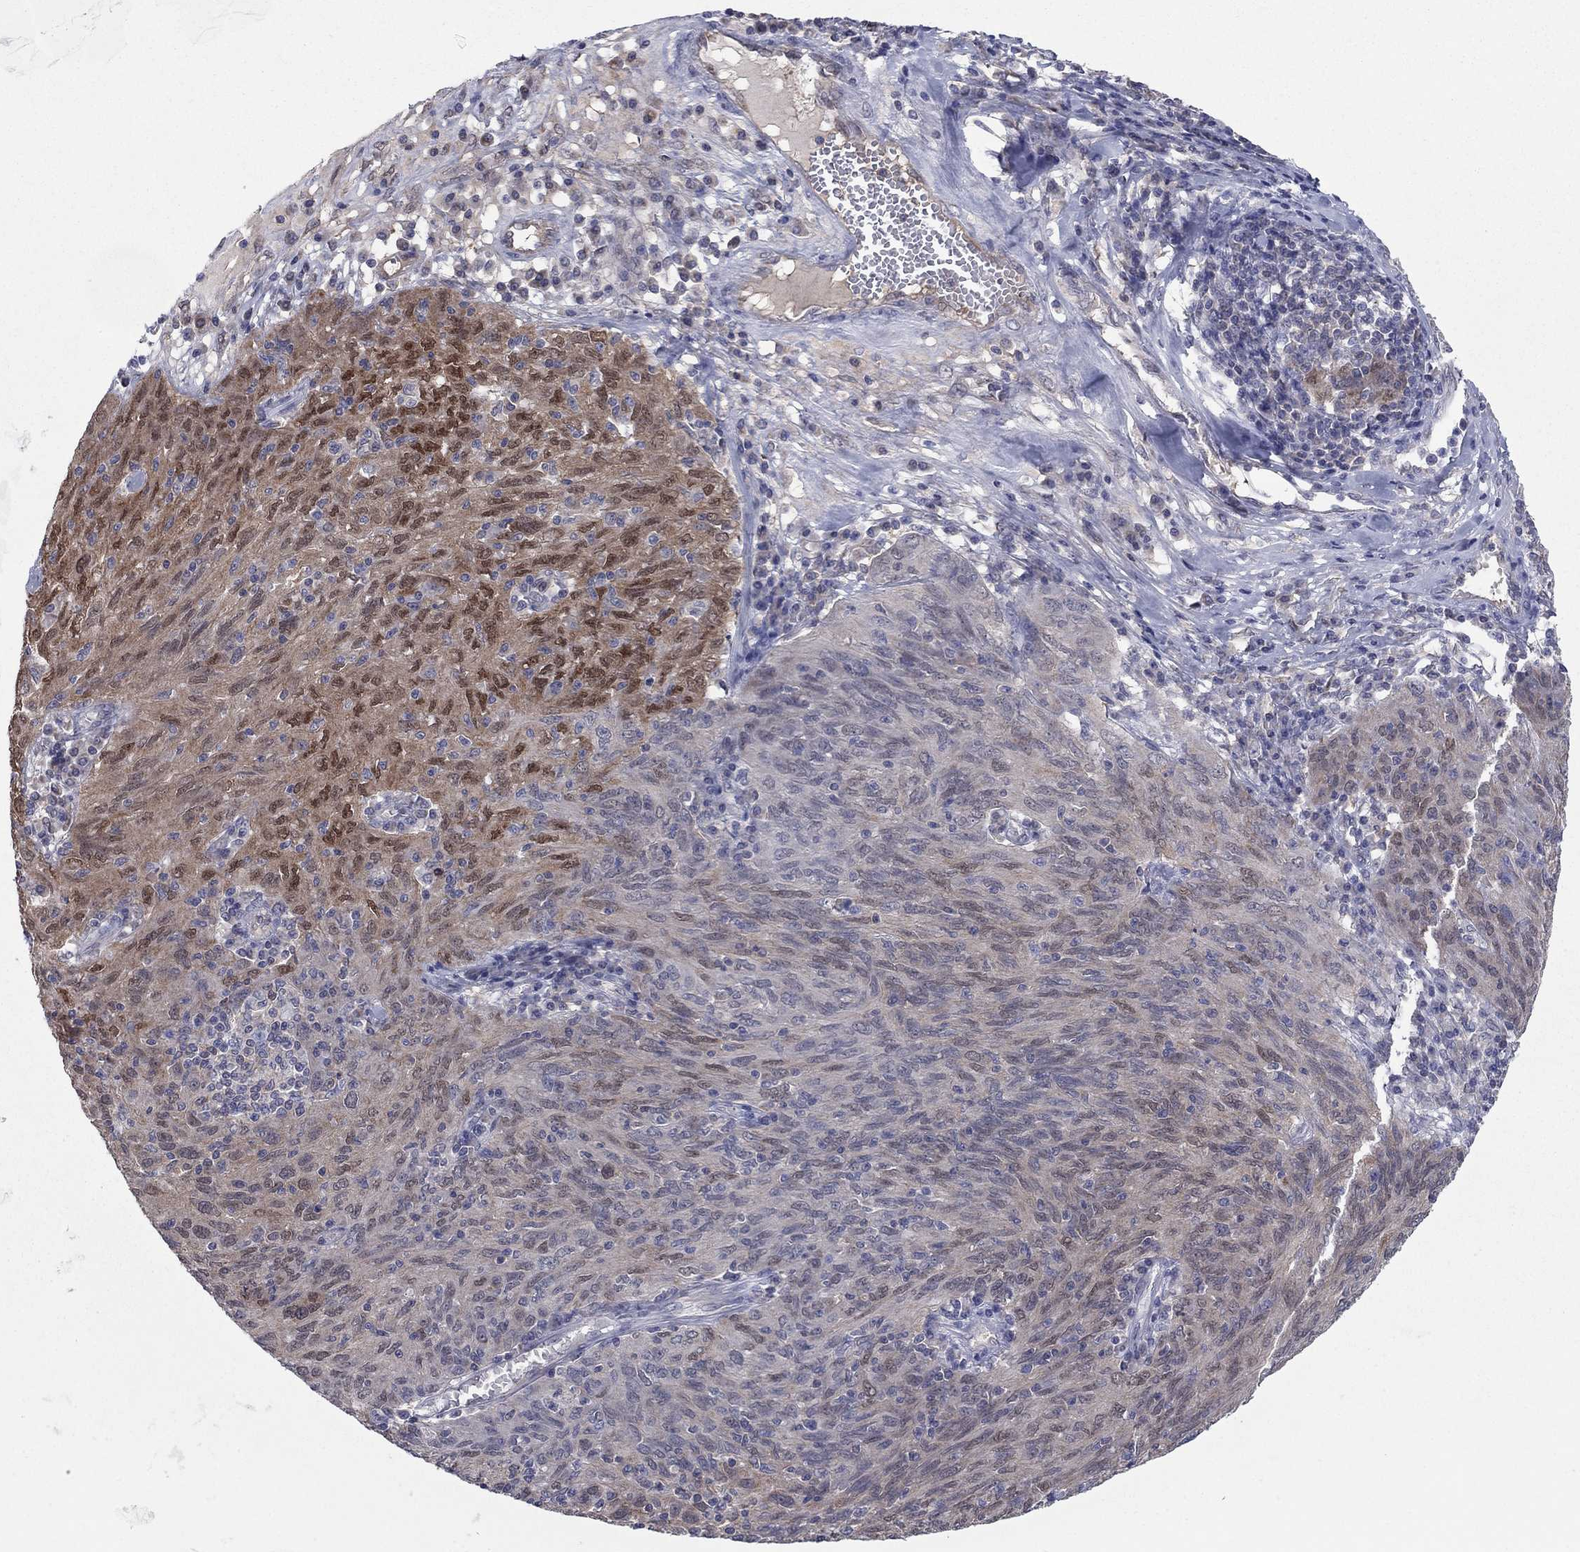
{"staining": {"intensity": "strong", "quantity": "<25%", "location": "cytoplasmic/membranous,nuclear"}, "tissue": "ovarian cancer", "cell_type": "Tumor cells", "image_type": "cancer", "snomed": [{"axis": "morphology", "description": "Carcinoma, endometroid"}, {"axis": "topography", "description": "Ovary"}], "caption": "Brown immunohistochemical staining in endometroid carcinoma (ovarian) shows strong cytoplasmic/membranous and nuclear staining in about <25% of tumor cells.", "gene": "GRHPR", "patient": {"sex": "female", "age": 50}}